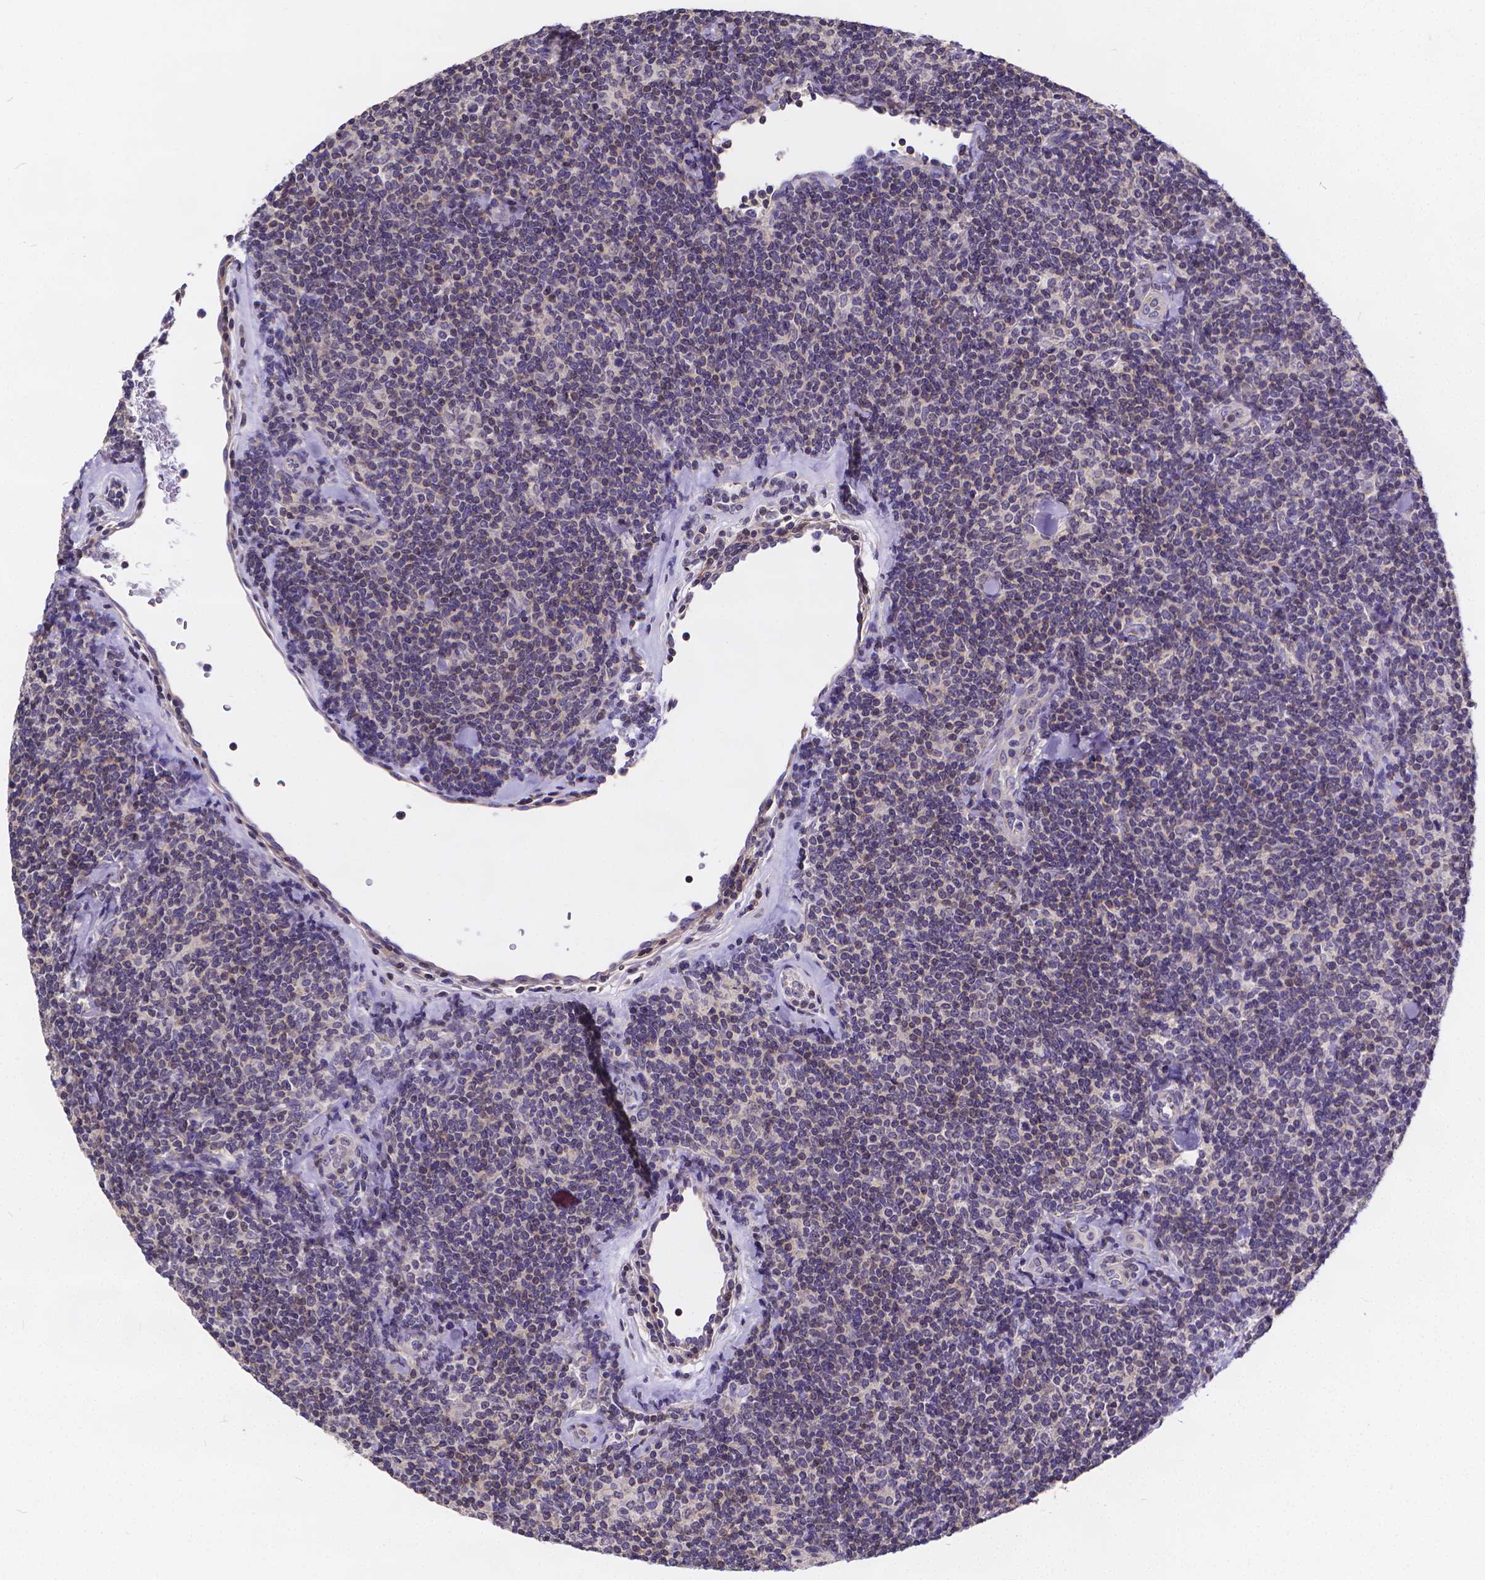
{"staining": {"intensity": "negative", "quantity": "none", "location": "none"}, "tissue": "lymphoma", "cell_type": "Tumor cells", "image_type": "cancer", "snomed": [{"axis": "morphology", "description": "Malignant lymphoma, non-Hodgkin's type, Low grade"}, {"axis": "topography", "description": "Lymph node"}], "caption": "Immunohistochemical staining of lymphoma displays no significant expression in tumor cells.", "gene": "GLRB", "patient": {"sex": "female", "age": 56}}